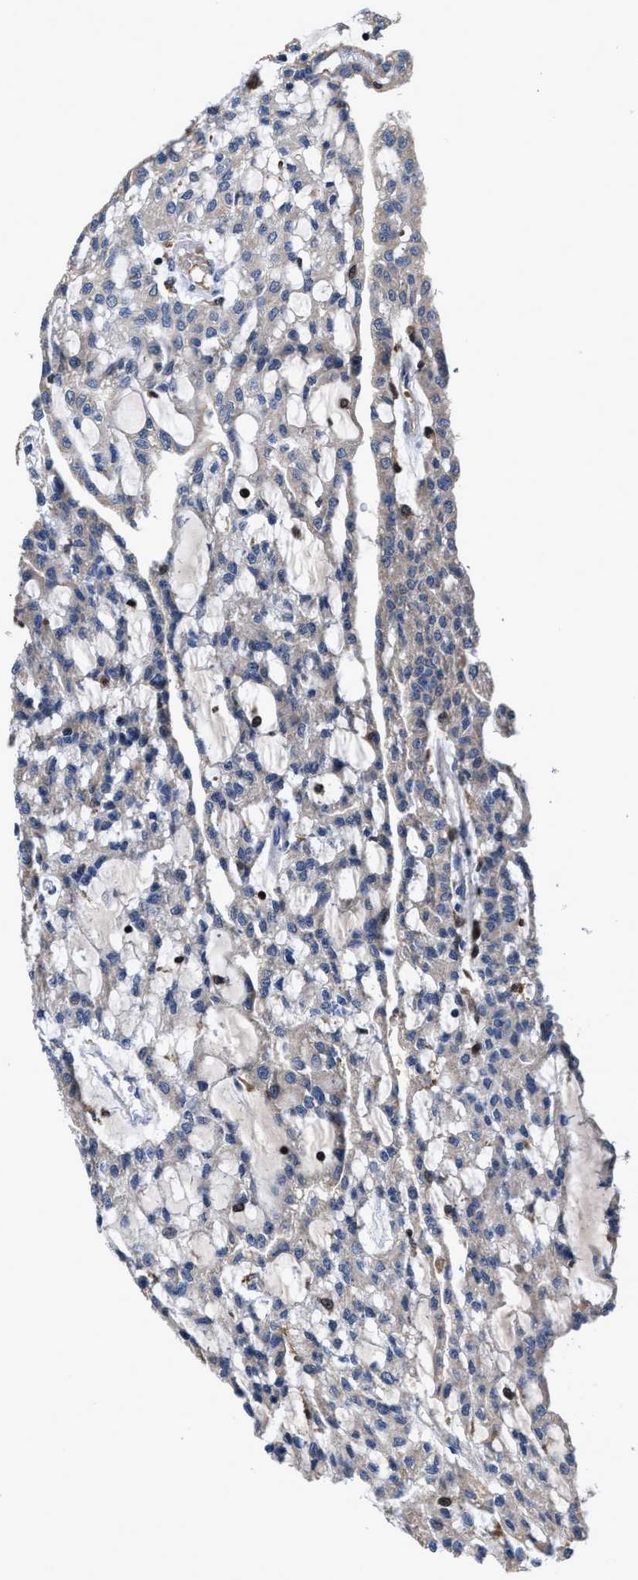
{"staining": {"intensity": "negative", "quantity": "none", "location": "none"}, "tissue": "renal cancer", "cell_type": "Tumor cells", "image_type": "cancer", "snomed": [{"axis": "morphology", "description": "Adenocarcinoma, NOS"}, {"axis": "topography", "description": "Kidney"}], "caption": "IHC micrograph of neoplastic tissue: renal cancer (adenocarcinoma) stained with DAB demonstrates no significant protein staining in tumor cells.", "gene": "RGS10", "patient": {"sex": "male", "age": 63}}